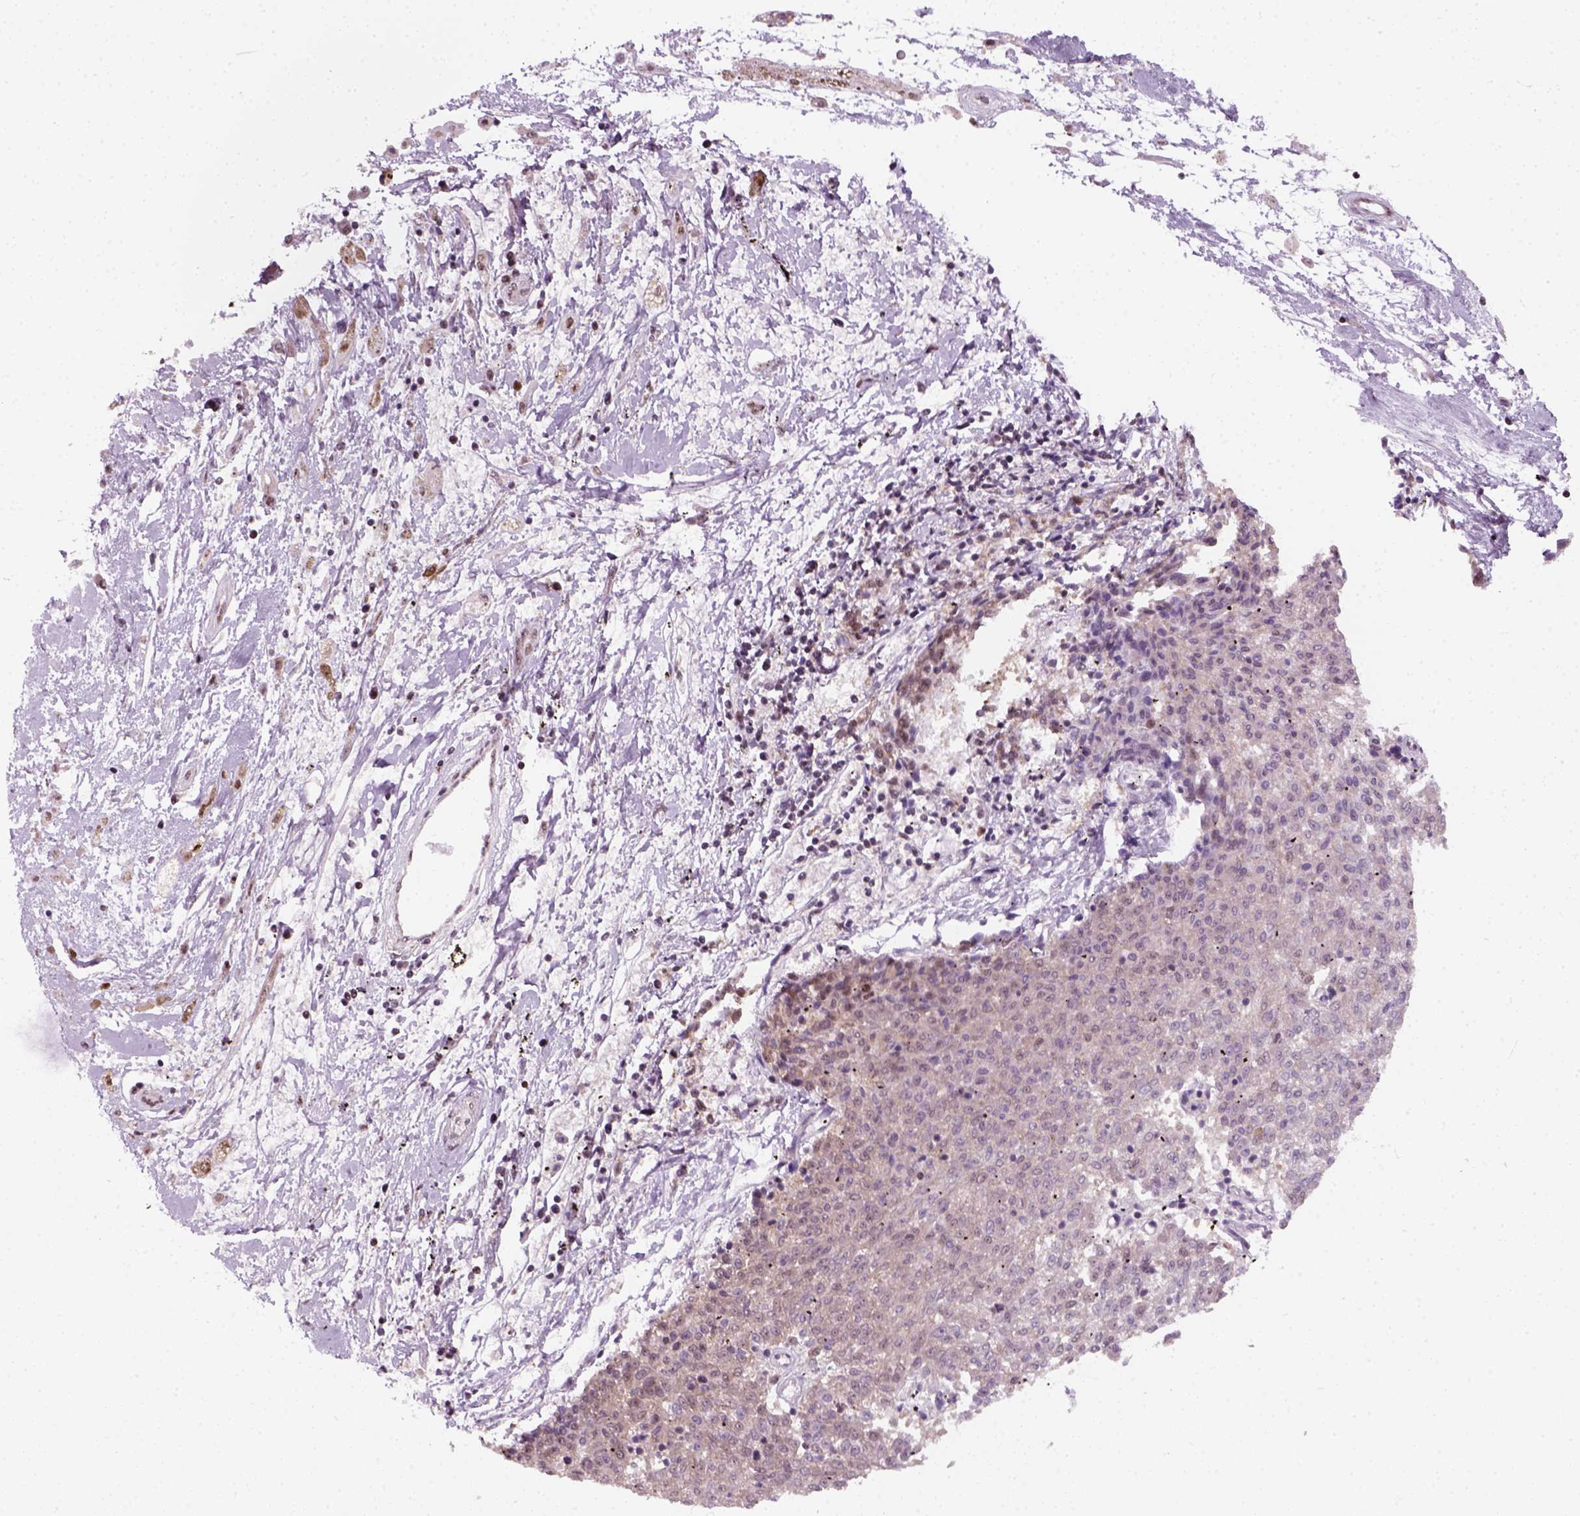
{"staining": {"intensity": "negative", "quantity": "none", "location": "none"}, "tissue": "melanoma", "cell_type": "Tumor cells", "image_type": "cancer", "snomed": [{"axis": "morphology", "description": "Malignant melanoma, NOS"}, {"axis": "topography", "description": "Skin"}], "caption": "IHC image of neoplastic tissue: human malignant melanoma stained with DAB reveals no significant protein staining in tumor cells.", "gene": "GTF2F1", "patient": {"sex": "female", "age": 72}}